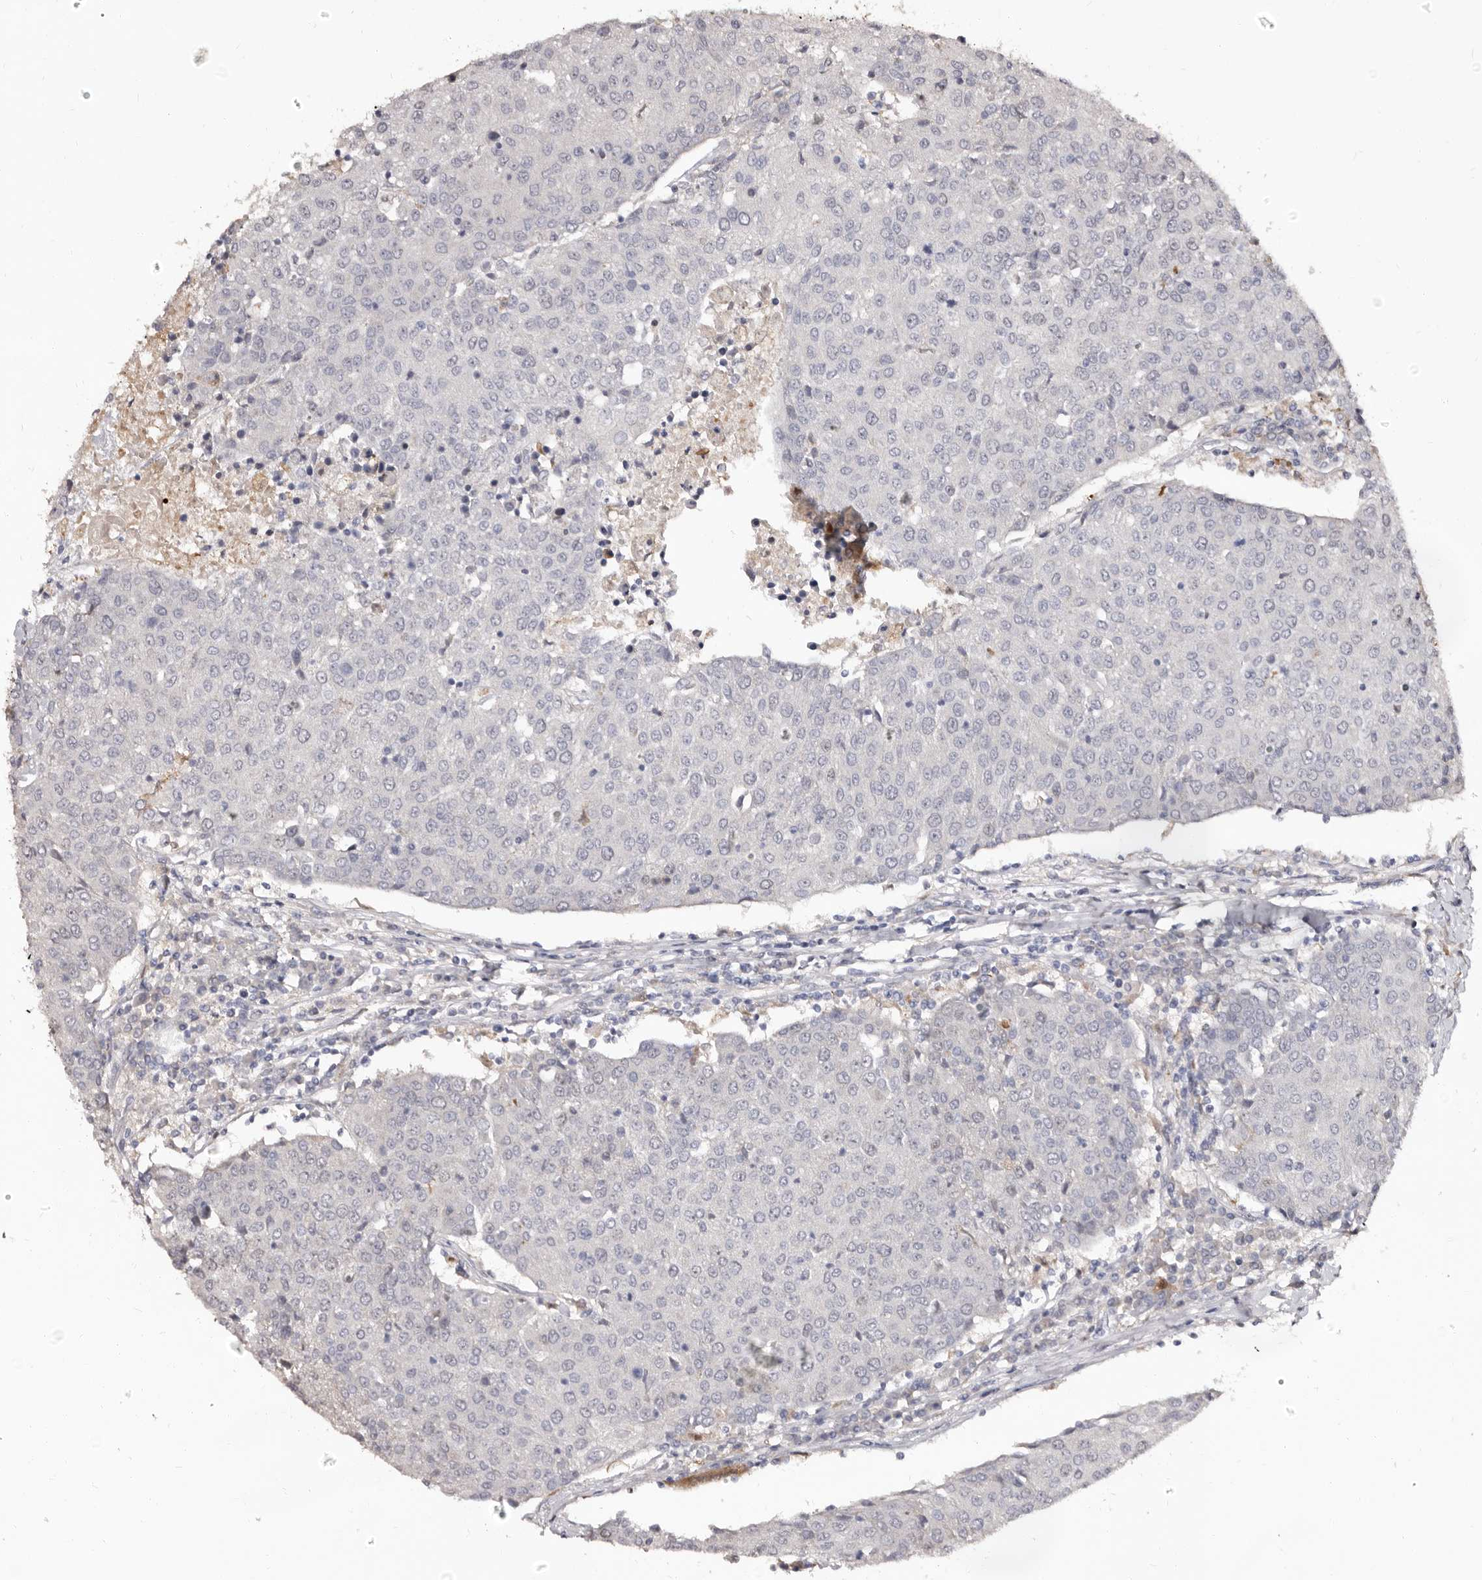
{"staining": {"intensity": "negative", "quantity": "none", "location": "none"}, "tissue": "urothelial cancer", "cell_type": "Tumor cells", "image_type": "cancer", "snomed": [{"axis": "morphology", "description": "Urothelial carcinoma, High grade"}, {"axis": "topography", "description": "Urinary bladder"}], "caption": "Immunohistochemistry of urothelial cancer exhibits no staining in tumor cells.", "gene": "PTAFR", "patient": {"sex": "female", "age": 85}}